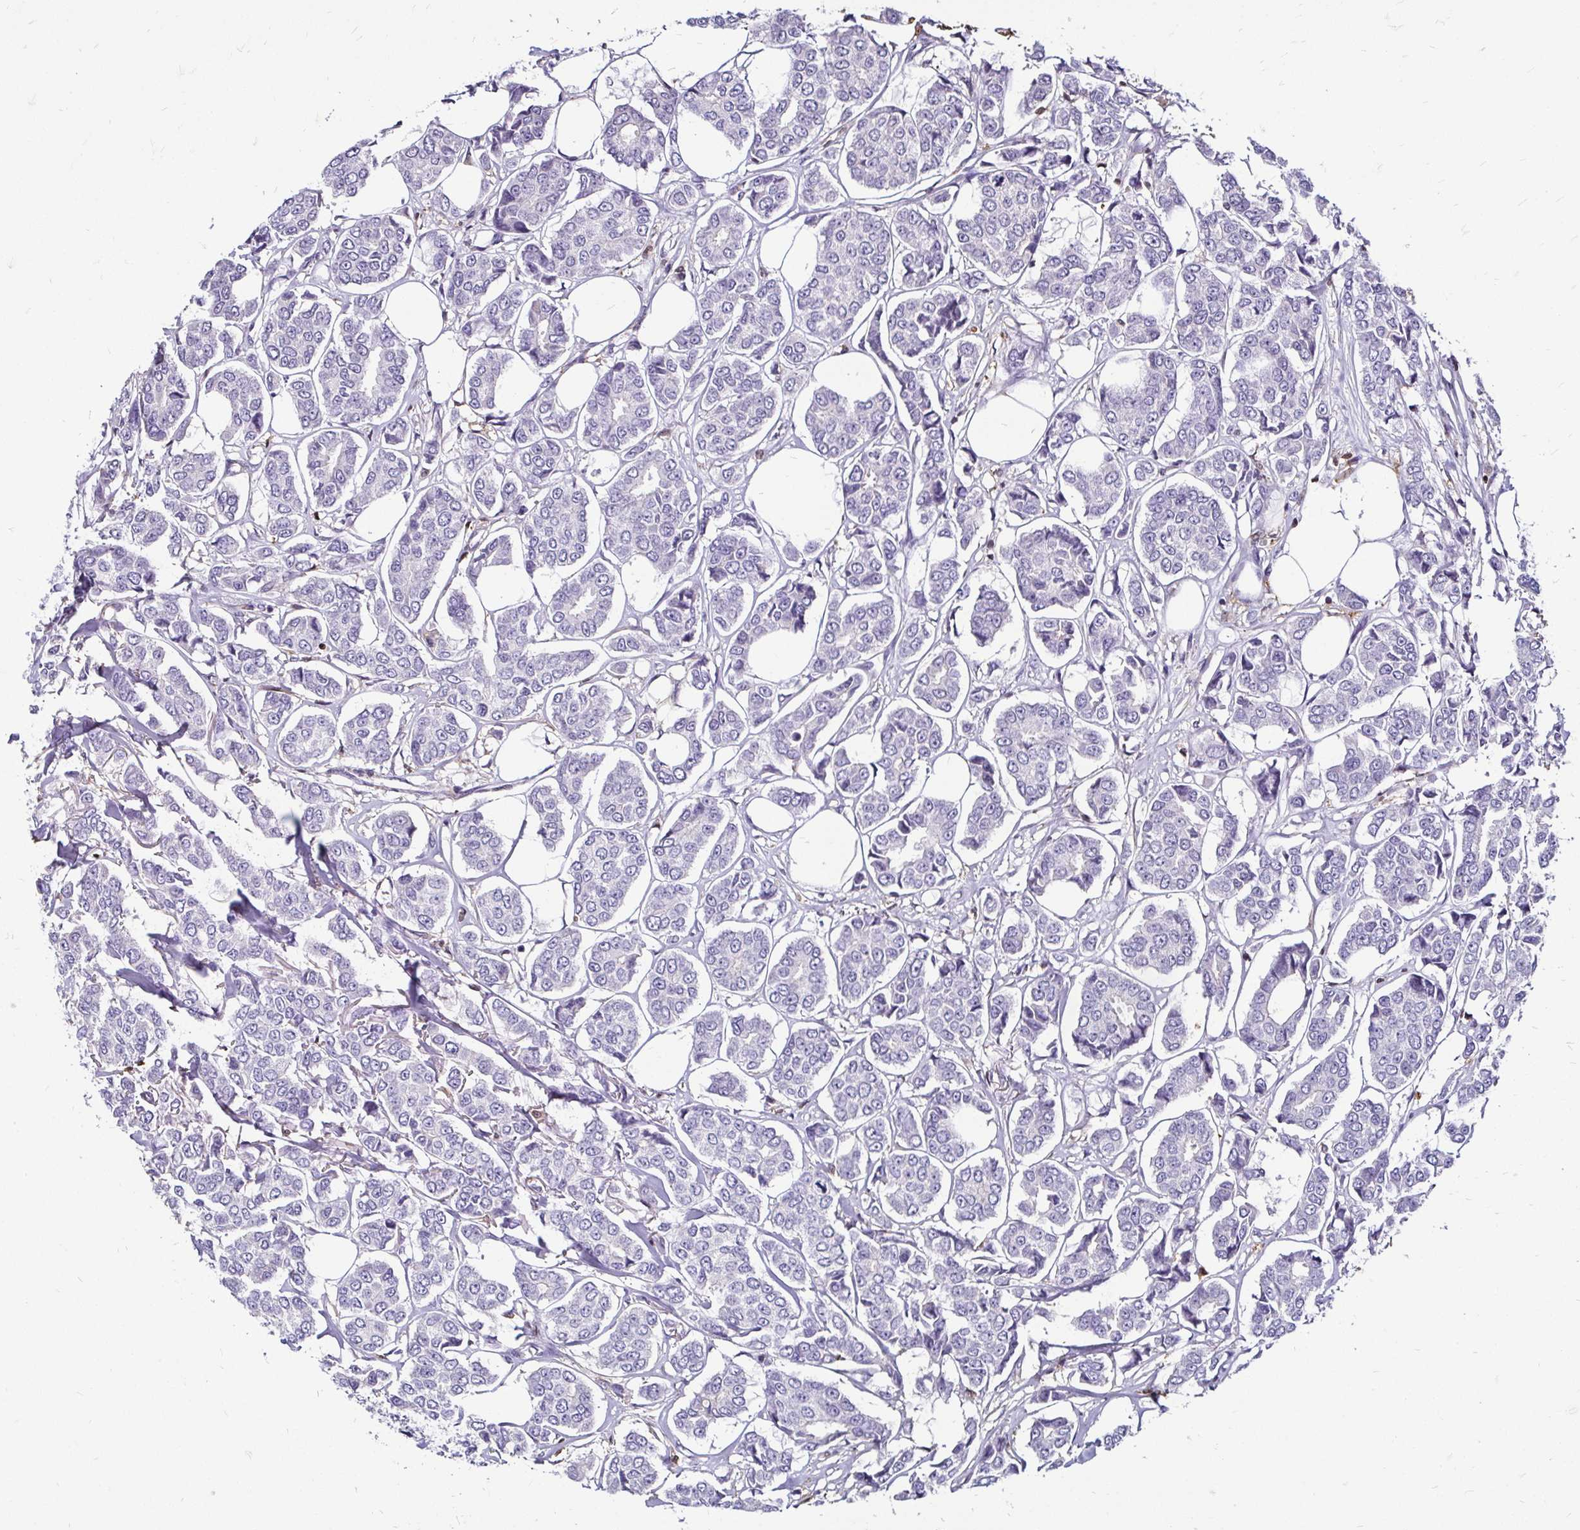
{"staining": {"intensity": "negative", "quantity": "none", "location": "none"}, "tissue": "breast cancer", "cell_type": "Tumor cells", "image_type": "cancer", "snomed": [{"axis": "morphology", "description": "Duct carcinoma"}, {"axis": "topography", "description": "Breast"}], "caption": "Tumor cells show no significant protein expression in intraductal carcinoma (breast). (DAB (3,3'-diaminobenzidine) immunohistochemistry visualized using brightfield microscopy, high magnification).", "gene": "ZFP1", "patient": {"sex": "female", "age": 94}}